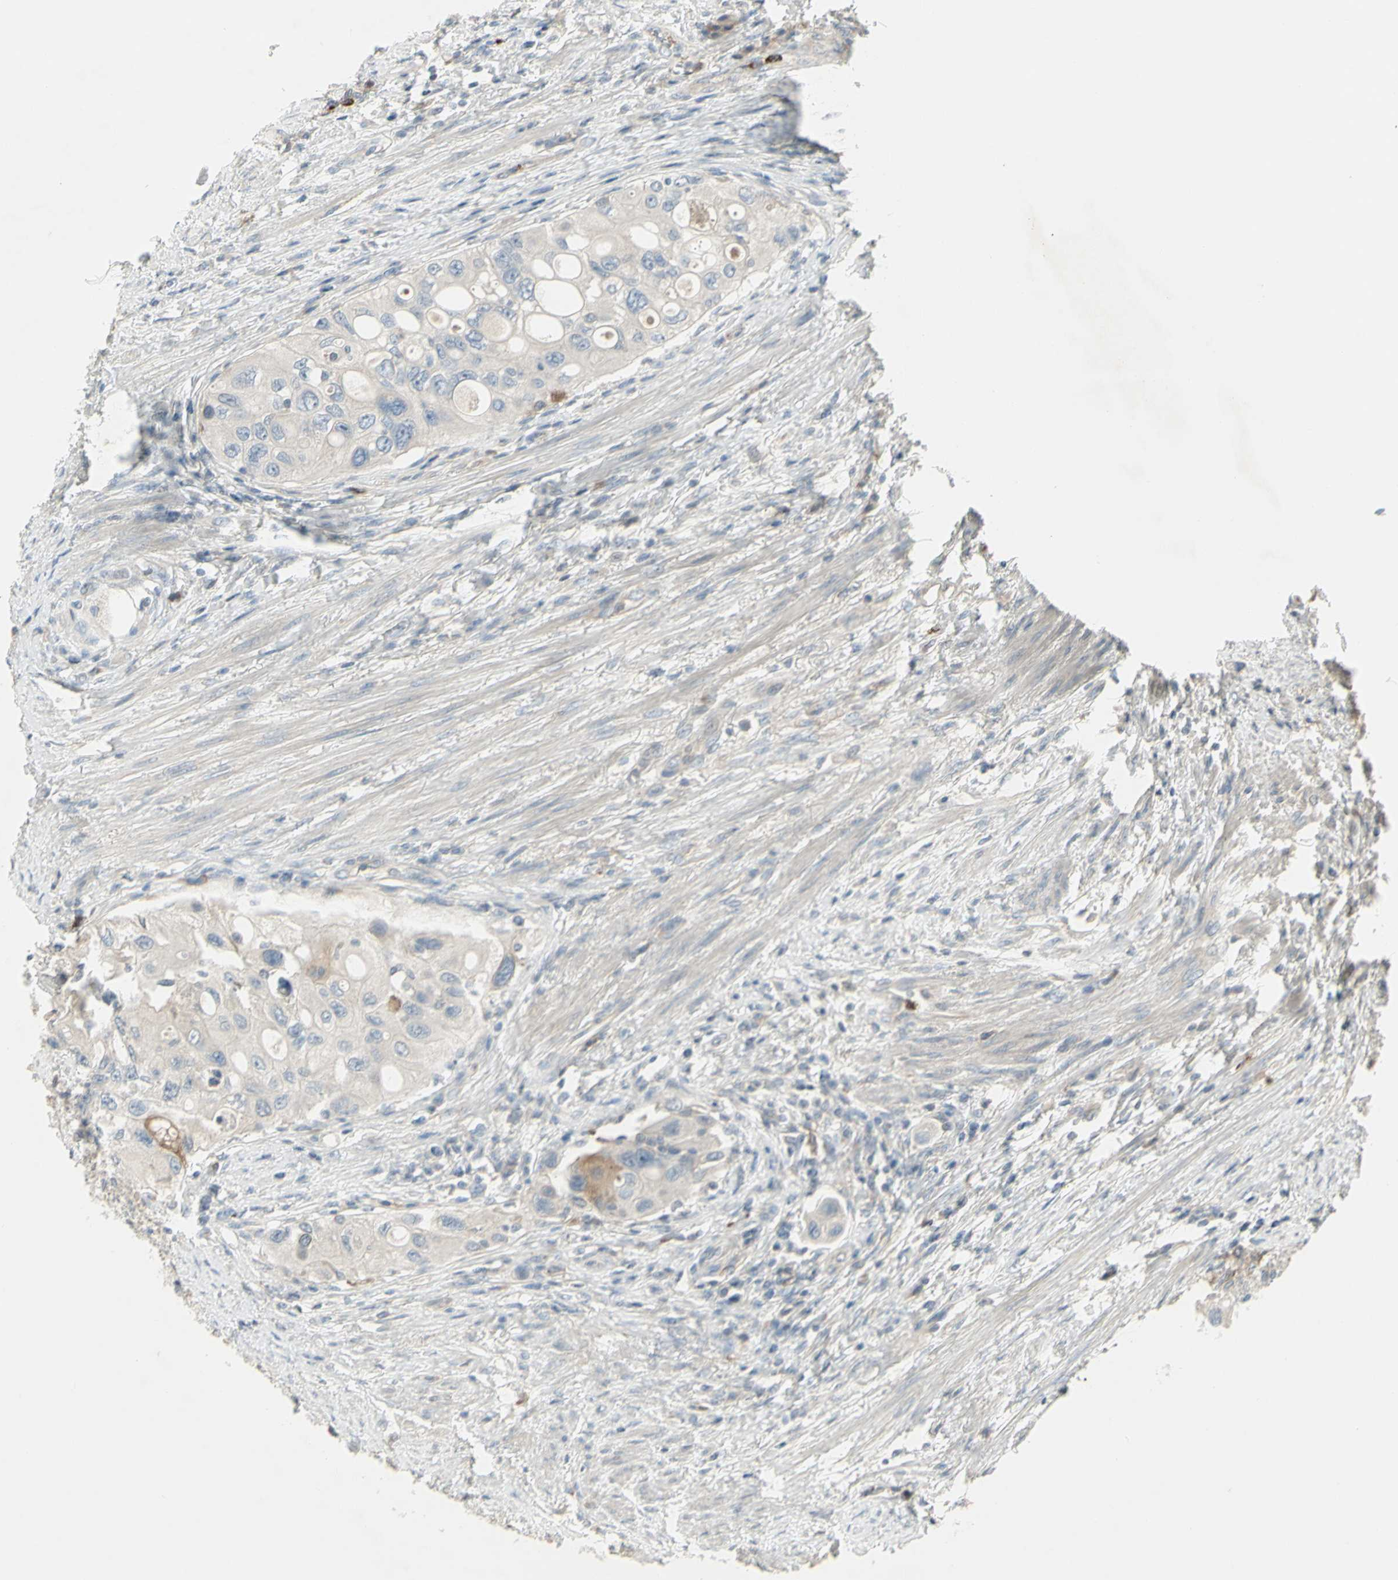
{"staining": {"intensity": "moderate", "quantity": "25%-75%", "location": "cytoplasmic/membranous"}, "tissue": "urothelial cancer", "cell_type": "Tumor cells", "image_type": "cancer", "snomed": [{"axis": "morphology", "description": "Urothelial carcinoma, High grade"}, {"axis": "topography", "description": "Urinary bladder"}], "caption": "A micrograph of high-grade urothelial carcinoma stained for a protein reveals moderate cytoplasmic/membranous brown staining in tumor cells.", "gene": "CCNB2", "patient": {"sex": "female", "age": 56}}